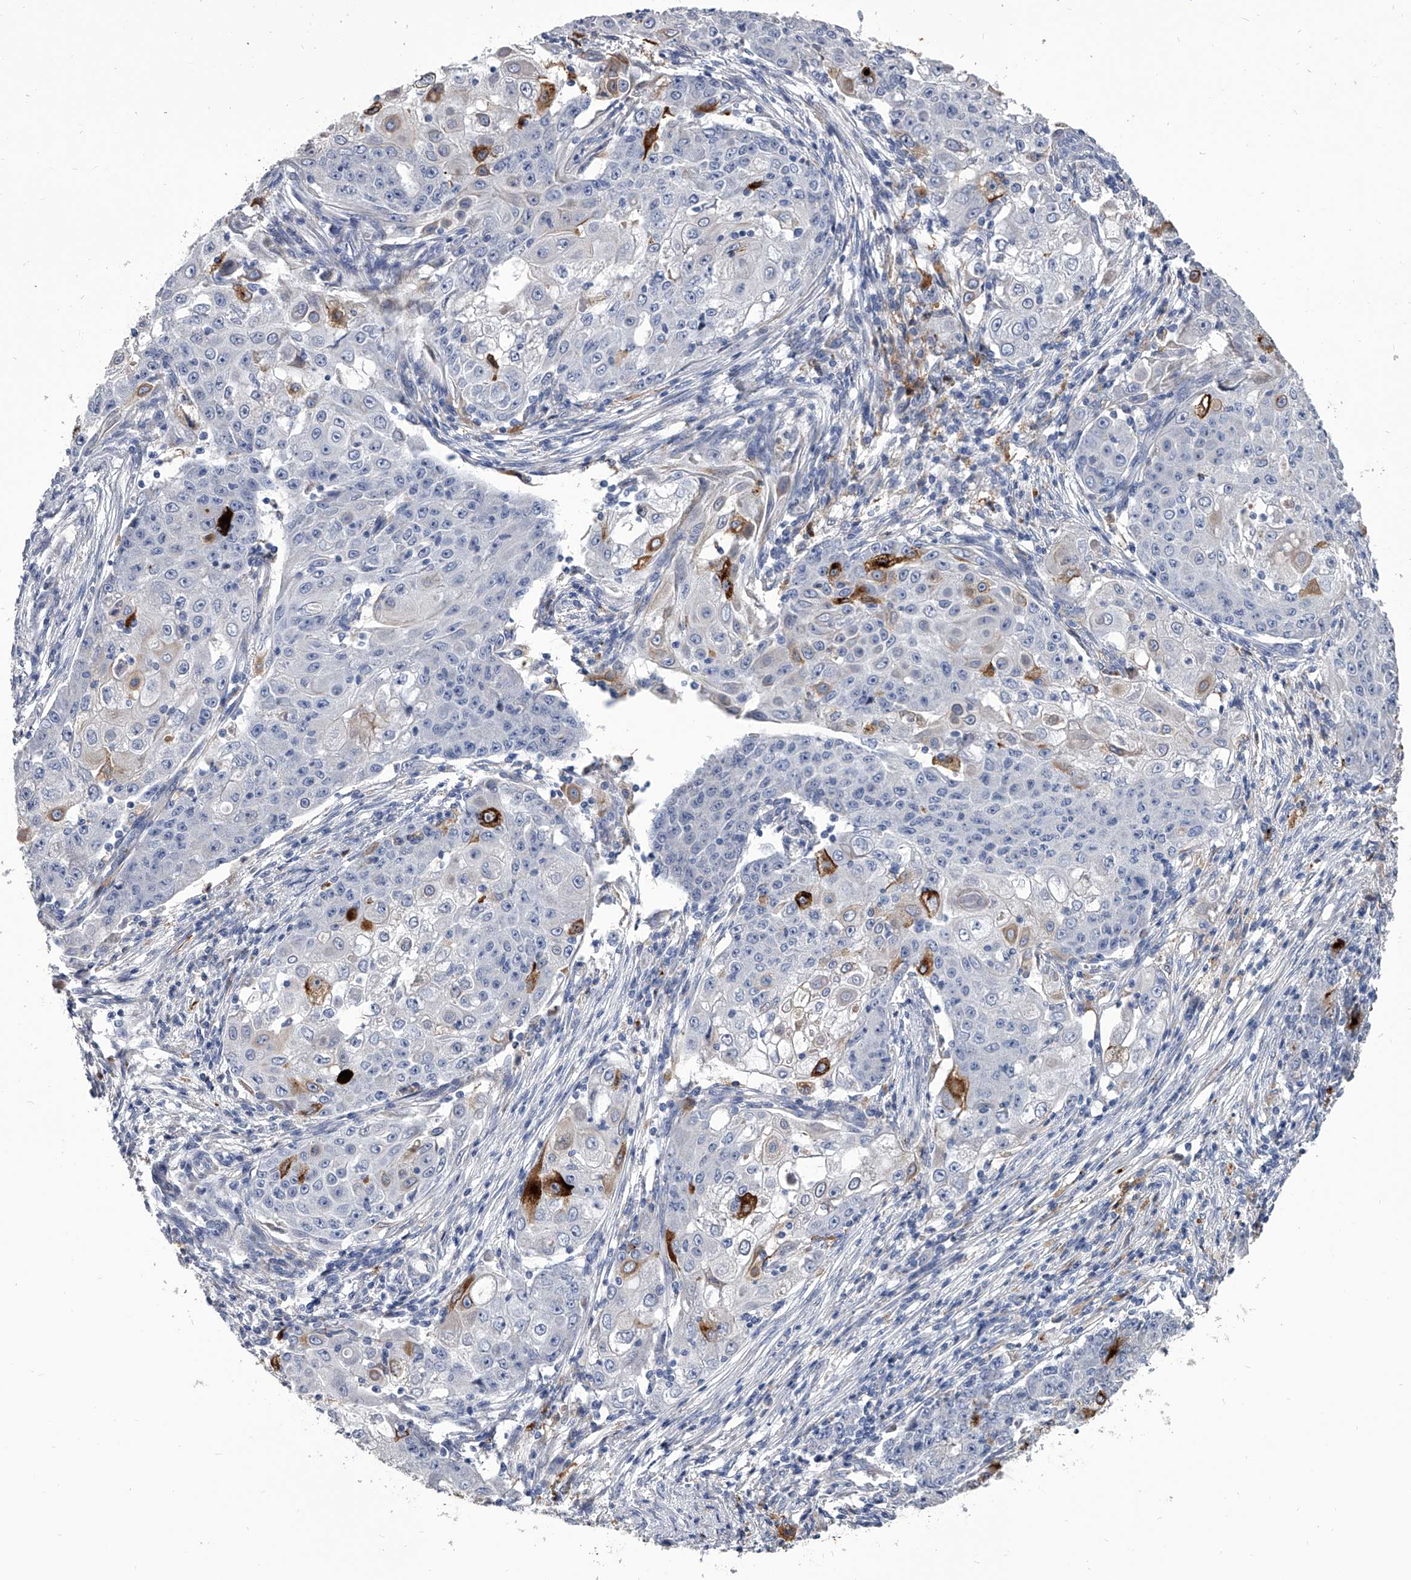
{"staining": {"intensity": "moderate", "quantity": "<25%", "location": "cytoplasmic/membranous"}, "tissue": "ovarian cancer", "cell_type": "Tumor cells", "image_type": "cancer", "snomed": [{"axis": "morphology", "description": "Carcinoma, endometroid"}, {"axis": "topography", "description": "Ovary"}], "caption": "The immunohistochemical stain labels moderate cytoplasmic/membranous positivity in tumor cells of ovarian cancer (endometroid carcinoma) tissue. (DAB = brown stain, brightfield microscopy at high magnification).", "gene": "SPP1", "patient": {"sex": "female", "age": 42}}